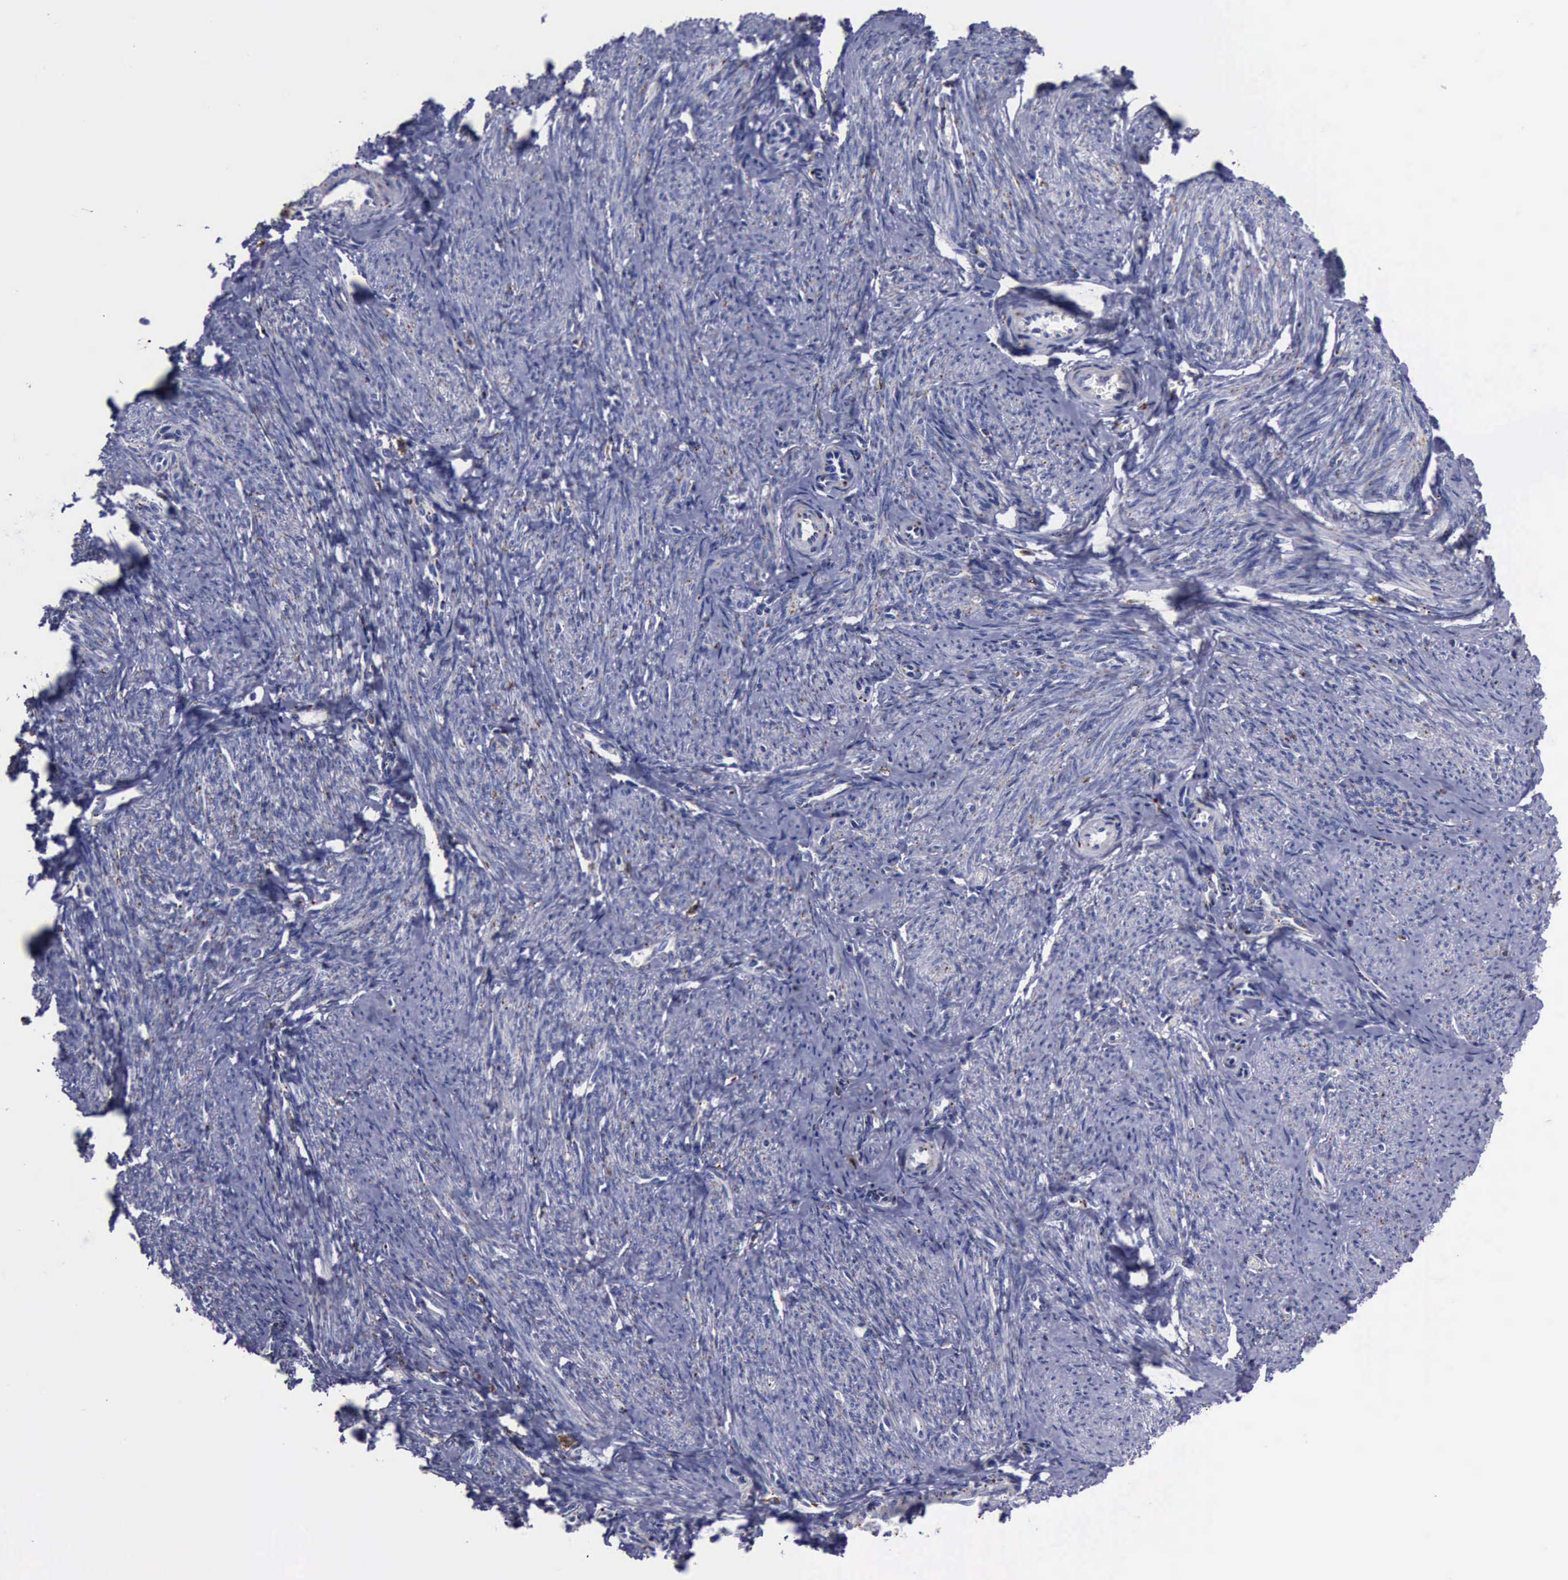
{"staining": {"intensity": "negative", "quantity": "none", "location": "none"}, "tissue": "smooth muscle", "cell_type": "Smooth muscle cells", "image_type": "normal", "snomed": [{"axis": "morphology", "description": "Normal tissue, NOS"}, {"axis": "topography", "description": "Smooth muscle"}, {"axis": "topography", "description": "Cervix"}], "caption": "High magnification brightfield microscopy of unremarkable smooth muscle stained with DAB (brown) and counterstained with hematoxylin (blue): smooth muscle cells show no significant expression. (DAB (3,3'-diaminobenzidine) immunohistochemistry (IHC) with hematoxylin counter stain).", "gene": "CTSD", "patient": {"sex": "female", "age": 70}}